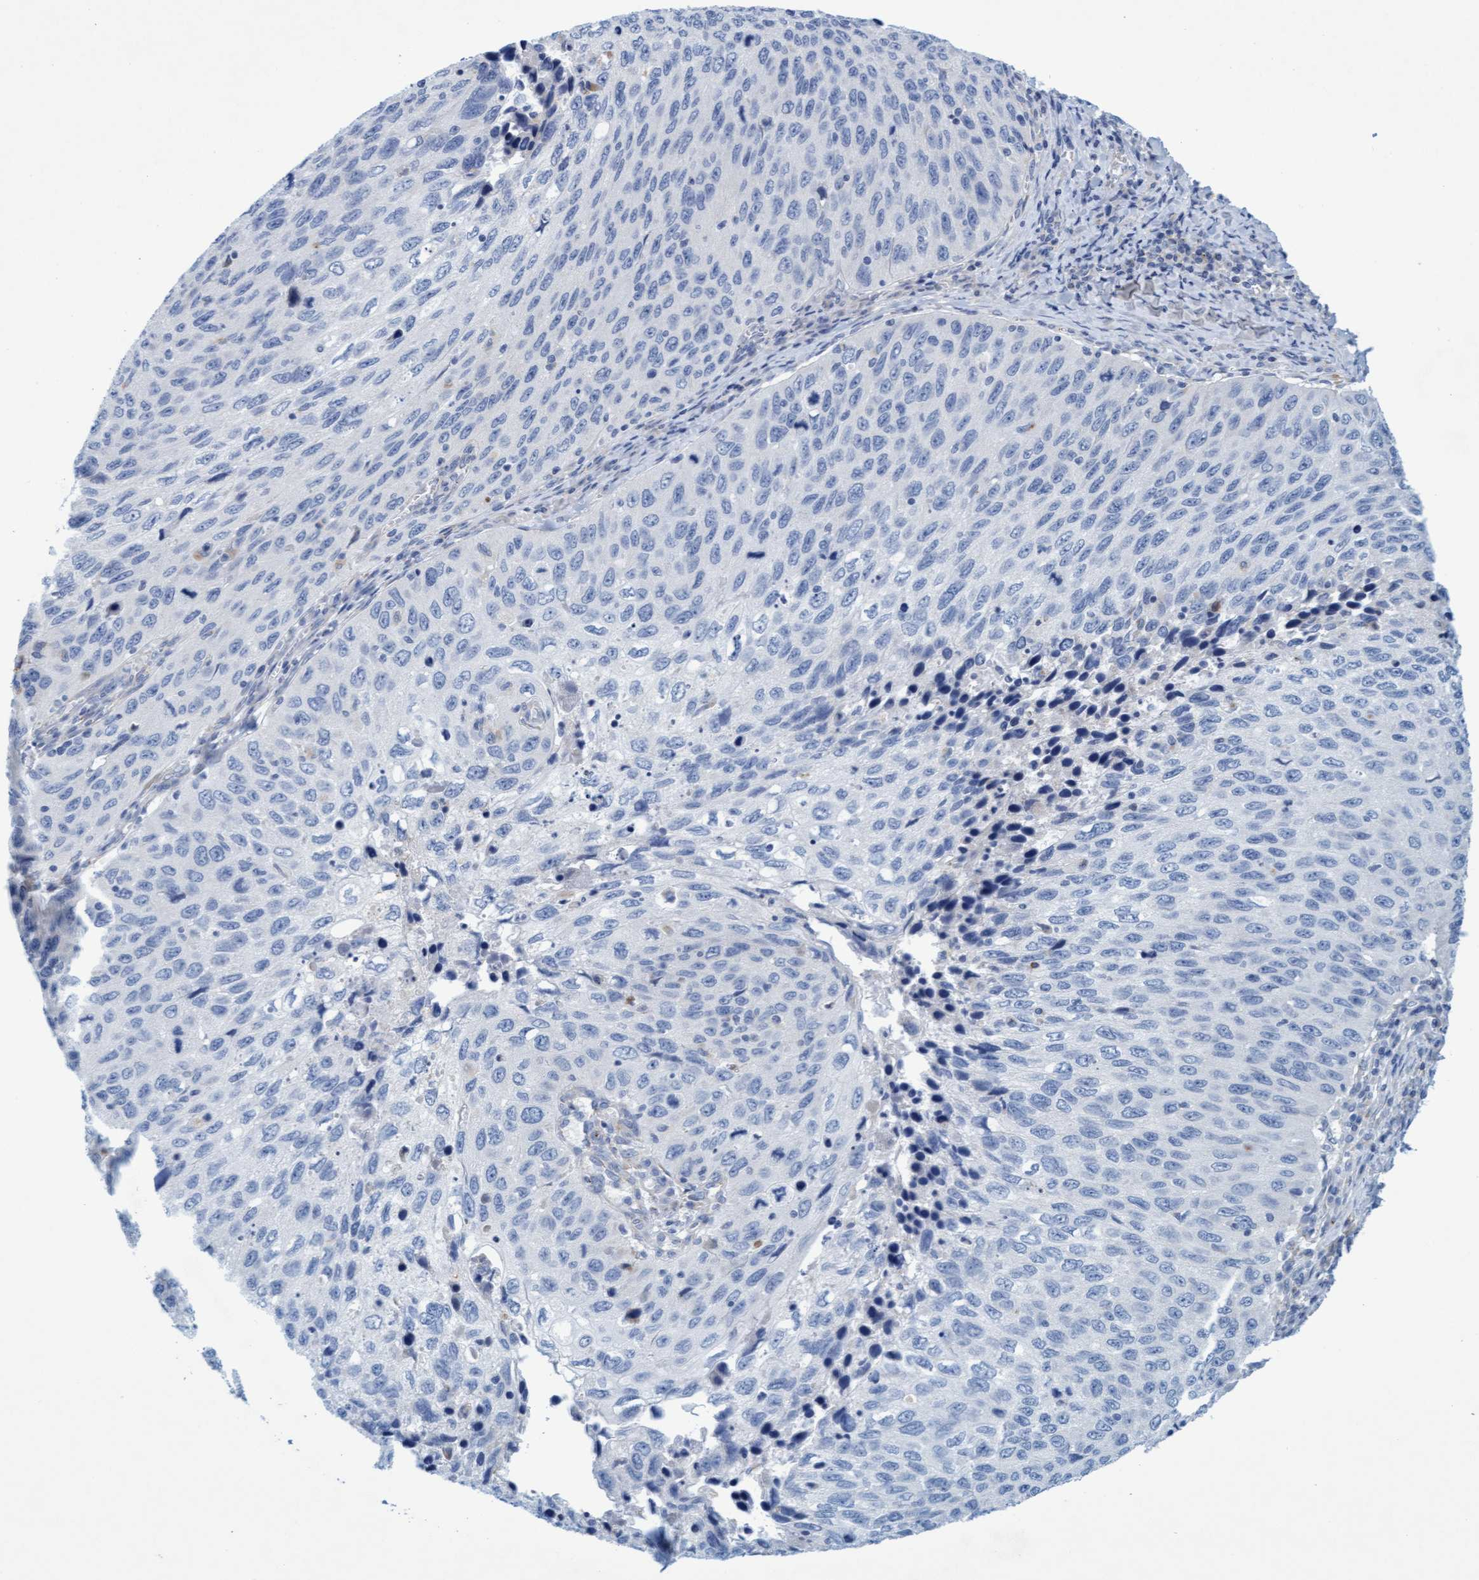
{"staining": {"intensity": "negative", "quantity": "none", "location": "none"}, "tissue": "cervical cancer", "cell_type": "Tumor cells", "image_type": "cancer", "snomed": [{"axis": "morphology", "description": "Squamous cell carcinoma, NOS"}, {"axis": "topography", "description": "Cervix"}], "caption": "High power microscopy photomicrograph of an IHC histopathology image of cervical cancer, revealing no significant expression in tumor cells.", "gene": "SGSH", "patient": {"sex": "female", "age": 53}}